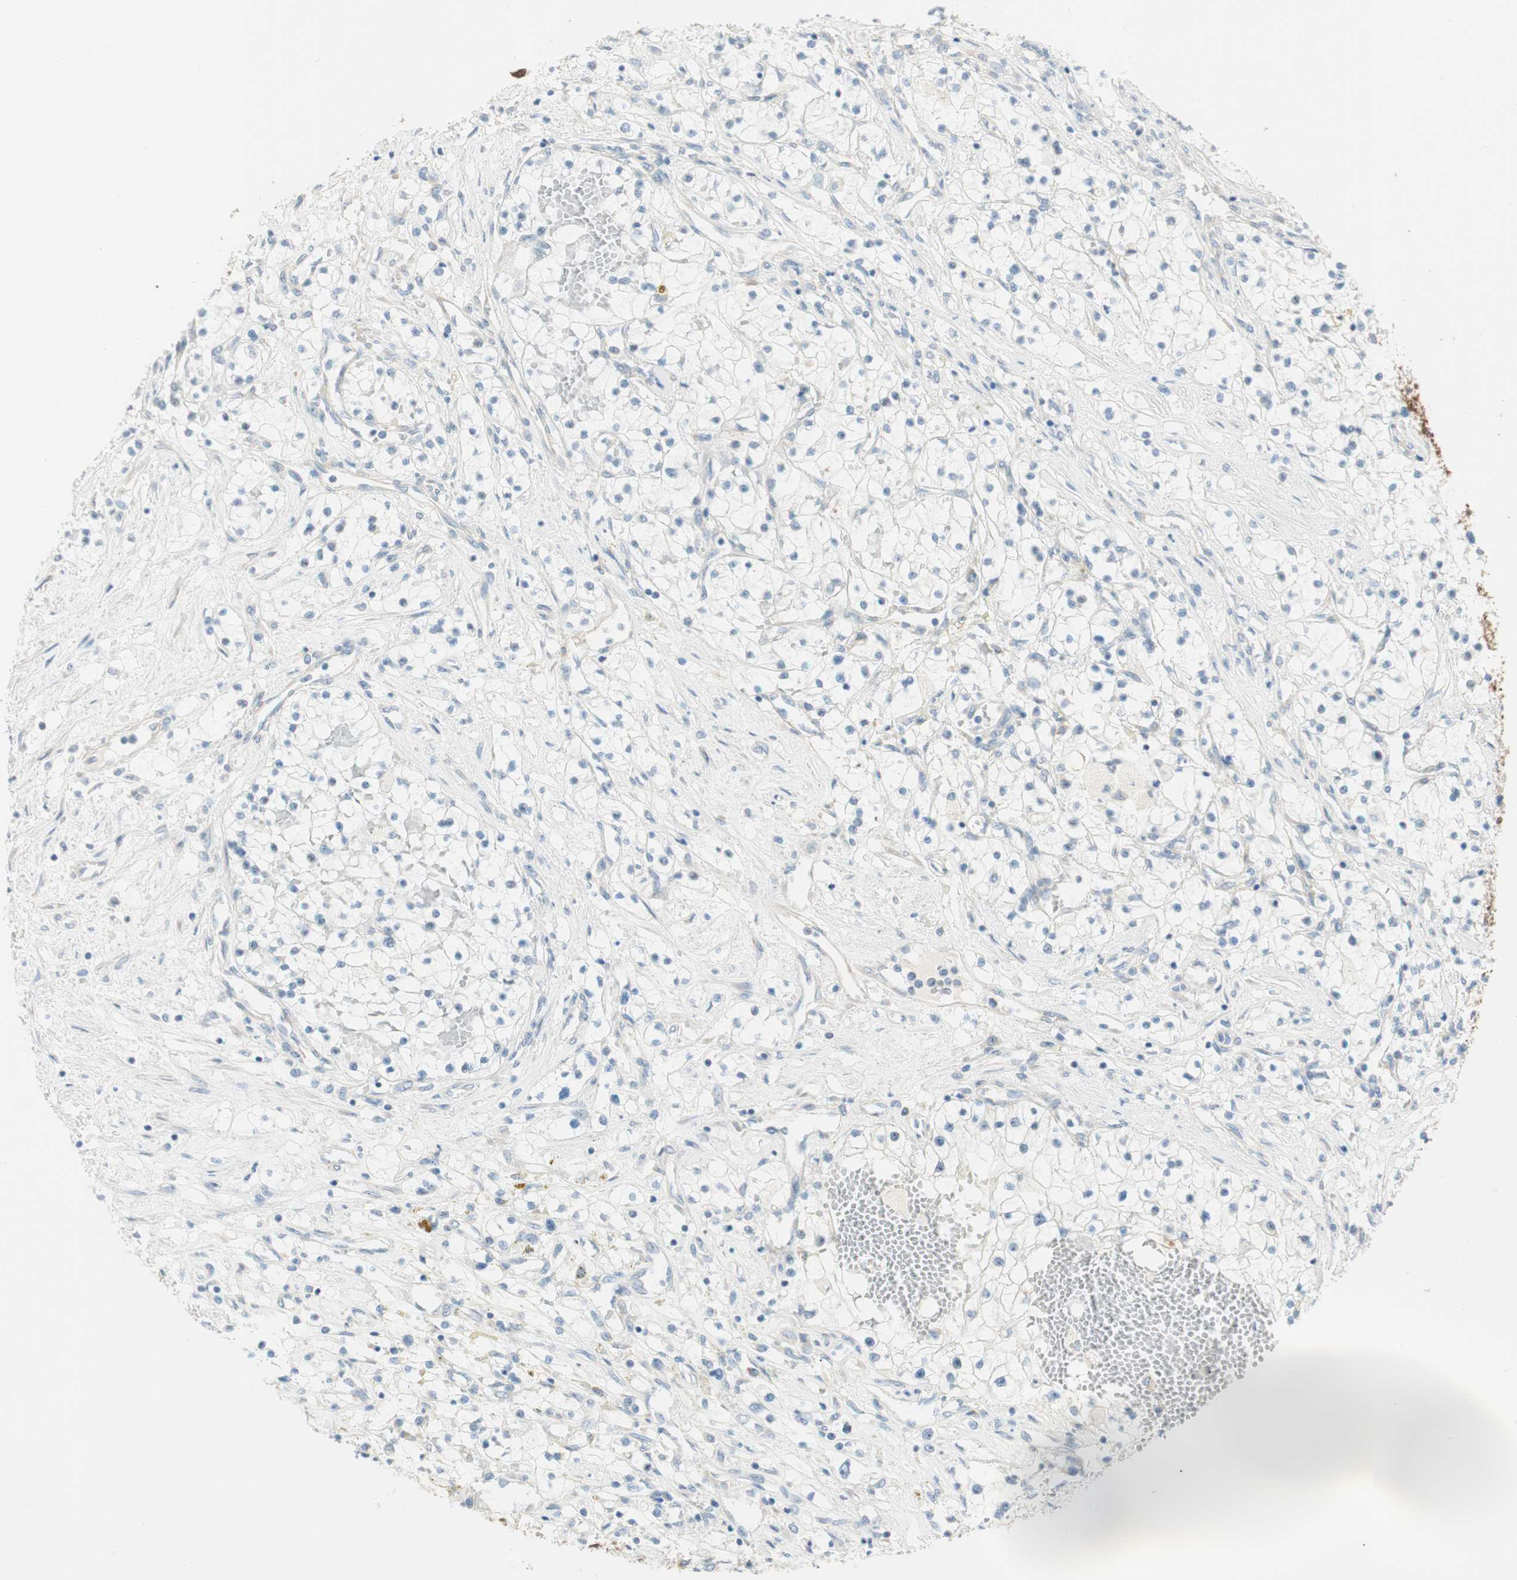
{"staining": {"intensity": "negative", "quantity": "none", "location": "none"}, "tissue": "renal cancer", "cell_type": "Tumor cells", "image_type": "cancer", "snomed": [{"axis": "morphology", "description": "Adenocarcinoma, NOS"}, {"axis": "topography", "description": "Kidney"}], "caption": "The photomicrograph reveals no staining of tumor cells in adenocarcinoma (renal).", "gene": "CDK3", "patient": {"sex": "male", "age": 68}}